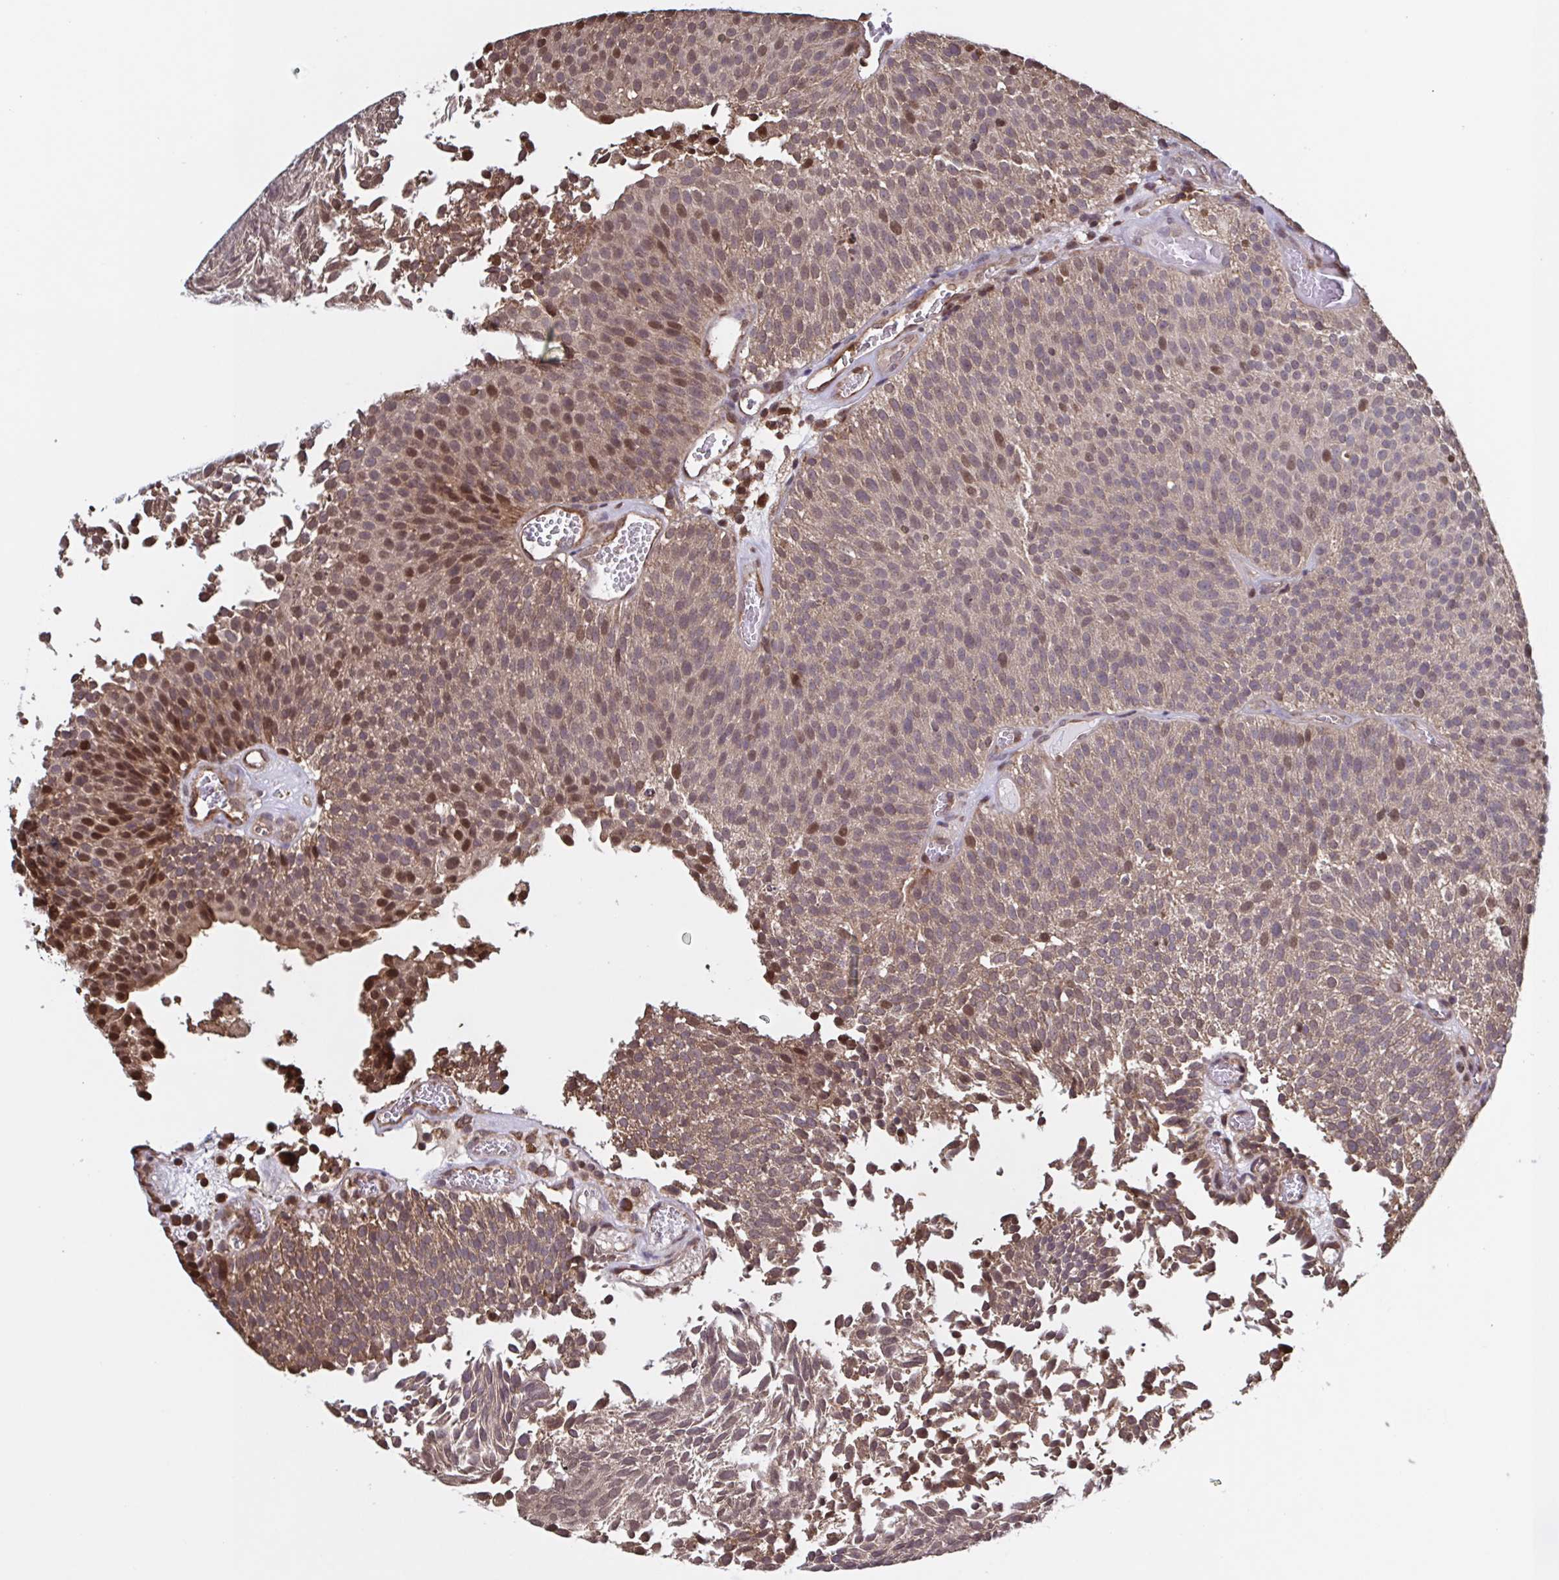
{"staining": {"intensity": "strong", "quantity": "25%-75%", "location": "cytoplasmic/membranous,nuclear"}, "tissue": "urothelial cancer", "cell_type": "Tumor cells", "image_type": "cancer", "snomed": [{"axis": "morphology", "description": "Urothelial carcinoma, Low grade"}, {"axis": "topography", "description": "Urinary bladder"}], "caption": "This is an image of immunohistochemistry staining of urothelial cancer, which shows strong staining in the cytoplasmic/membranous and nuclear of tumor cells.", "gene": "SEC63", "patient": {"sex": "female", "age": 79}}